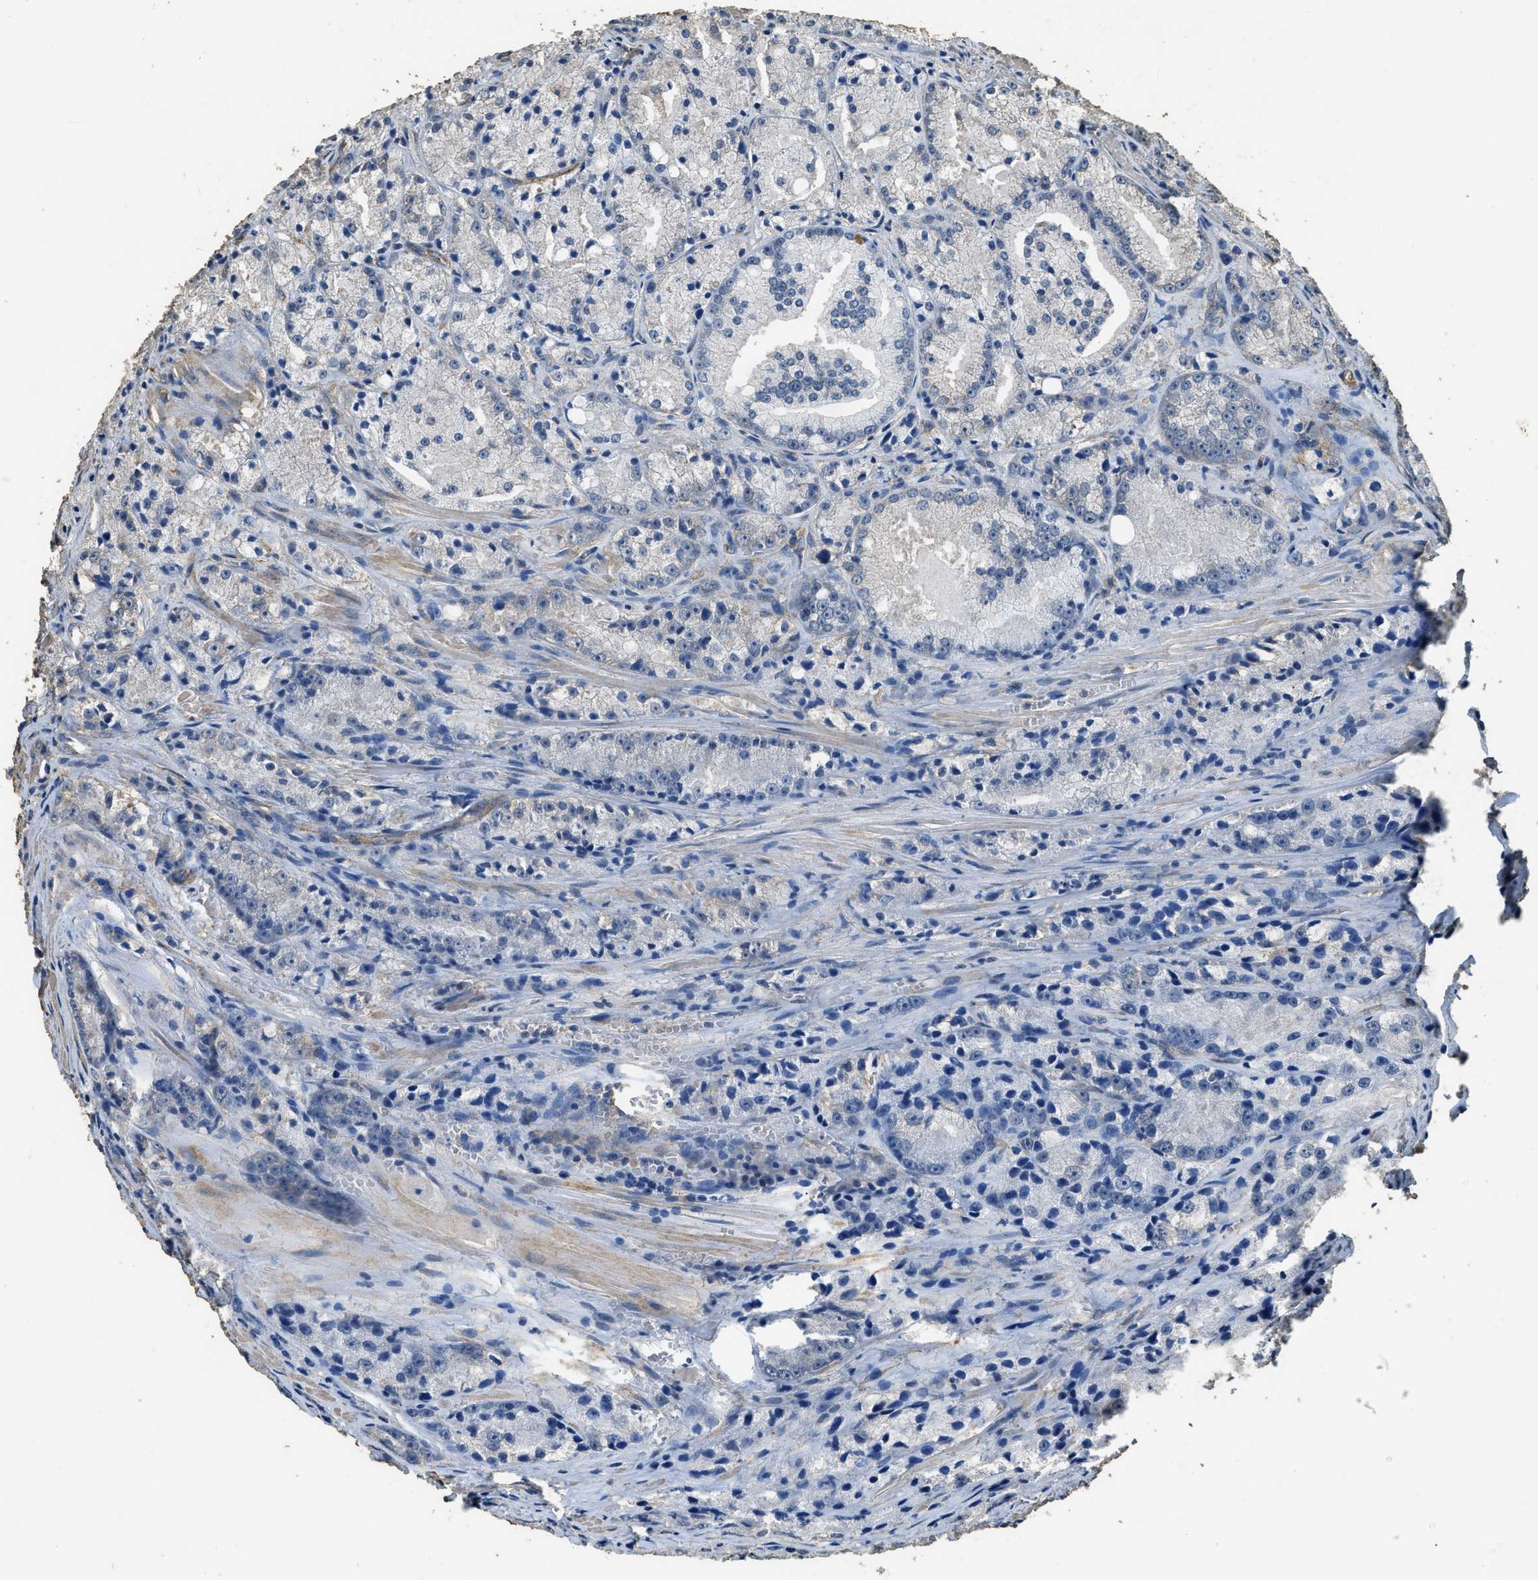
{"staining": {"intensity": "negative", "quantity": "none", "location": "none"}, "tissue": "prostate cancer", "cell_type": "Tumor cells", "image_type": "cancer", "snomed": [{"axis": "morphology", "description": "Adenocarcinoma, Low grade"}, {"axis": "topography", "description": "Prostate"}], "caption": "Prostate cancer was stained to show a protein in brown. There is no significant positivity in tumor cells.", "gene": "MIB1", "patient": {"sex": "male", "age": 64}}